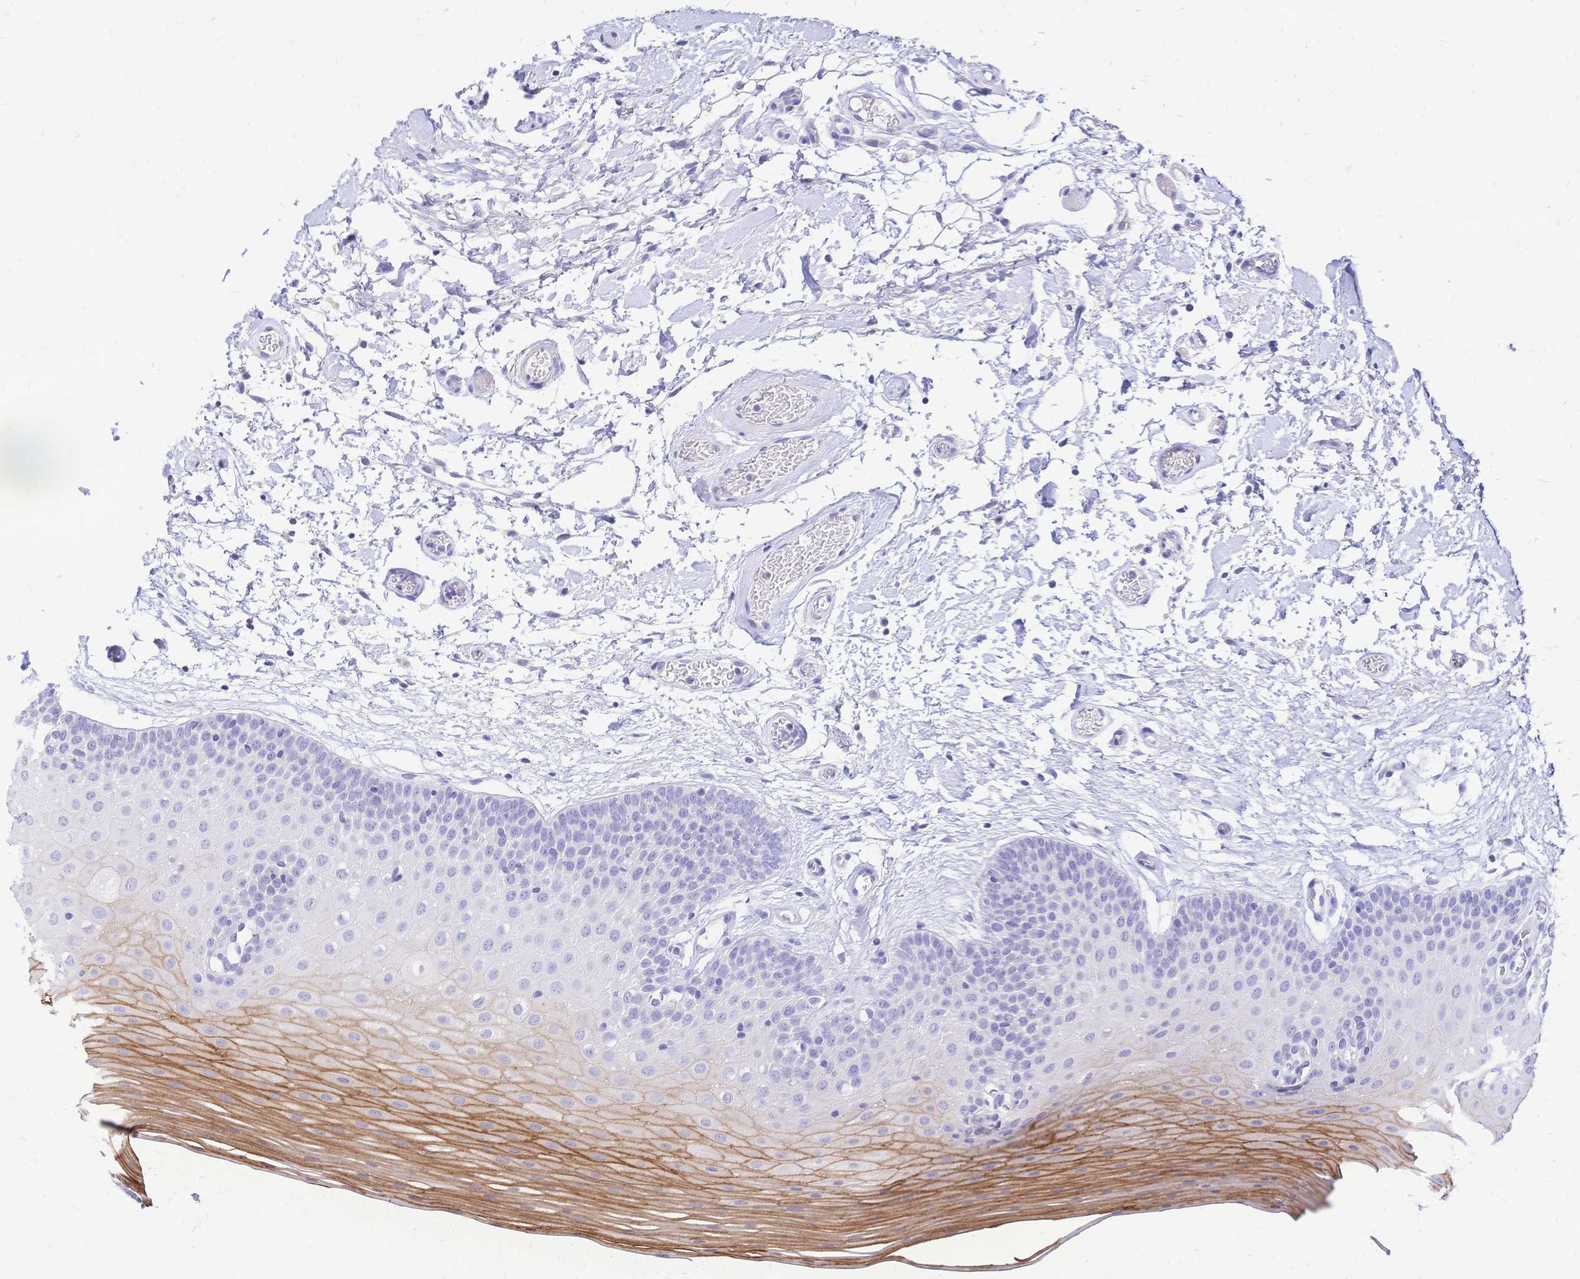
{"staining": {"intensity": "moderate", "quantity": "<25%", "location": "cytoplasmic/membranous"}, "tissue": "oral mucosa", "cell_type": "Squamous epithelial cells", "image_type": "normal", "snomed": [{"axis": "morphology", "description": "Normal tissue, NOS"}, {"axis": "morphology", "description": "Squamous cell carcinoma, NOS"}, {"axis": "topography", "description": "Oral tissue"}, {"axis": "topography", "description": "Tounge, NOS"}, {"axis": "topography", "description": "Head-Neck"}], "caption": "Immunohistochemical staining of benign oral mucosa demonstrates <25% levels of moderate cytoplasmic/membranous protein expression in approximately <25% of squamous epithelial cells. (IHC, brightfield microscopy, high magnification).", "gene": "IL2RA", "patient": {"sex": "male", "age": 62}}